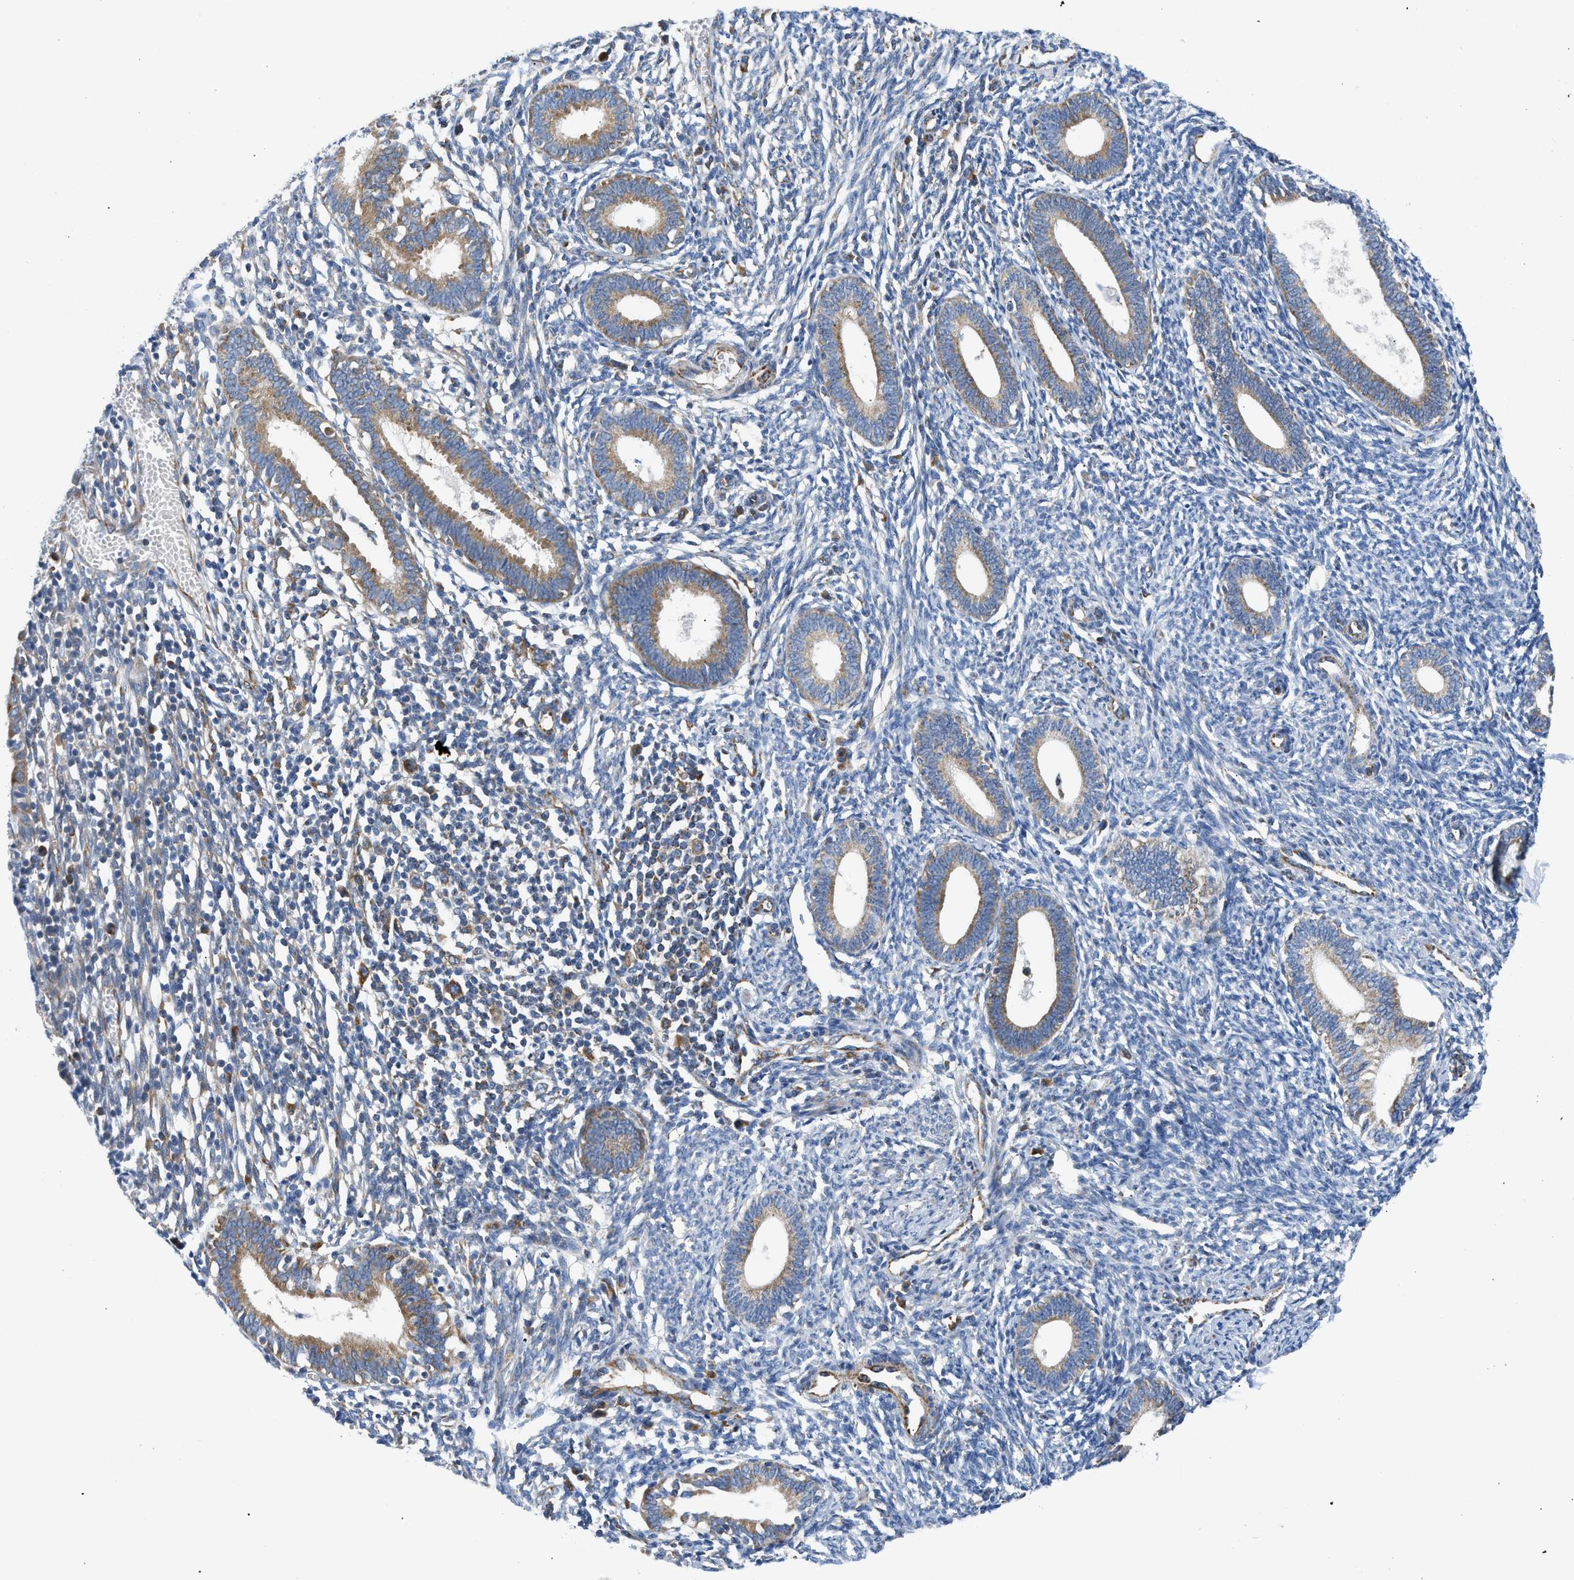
{"staining": {"intensity": "moderate", "quantity": "<25%", "location": "cytoplasmic/membranous"}, "tissue": "endometrium", "cell_type": "Cells in endometrial stroma", "image_type": "normal", "snomed": [{"axis": "morphology", "description": "Normal tissue, NOS"}, {"axis": "topography", "description": "Endometrium"}], "caption": "Immunohistochemistry image of benign endometrium stained for a protein (brown), which demonstrates low levels of moderate cytoplasmic/membranous positivity in about <25% of cells in endometrial stroma.", "gene": "CAMKK2", "patient": {"sex": "female", "age": 41}}